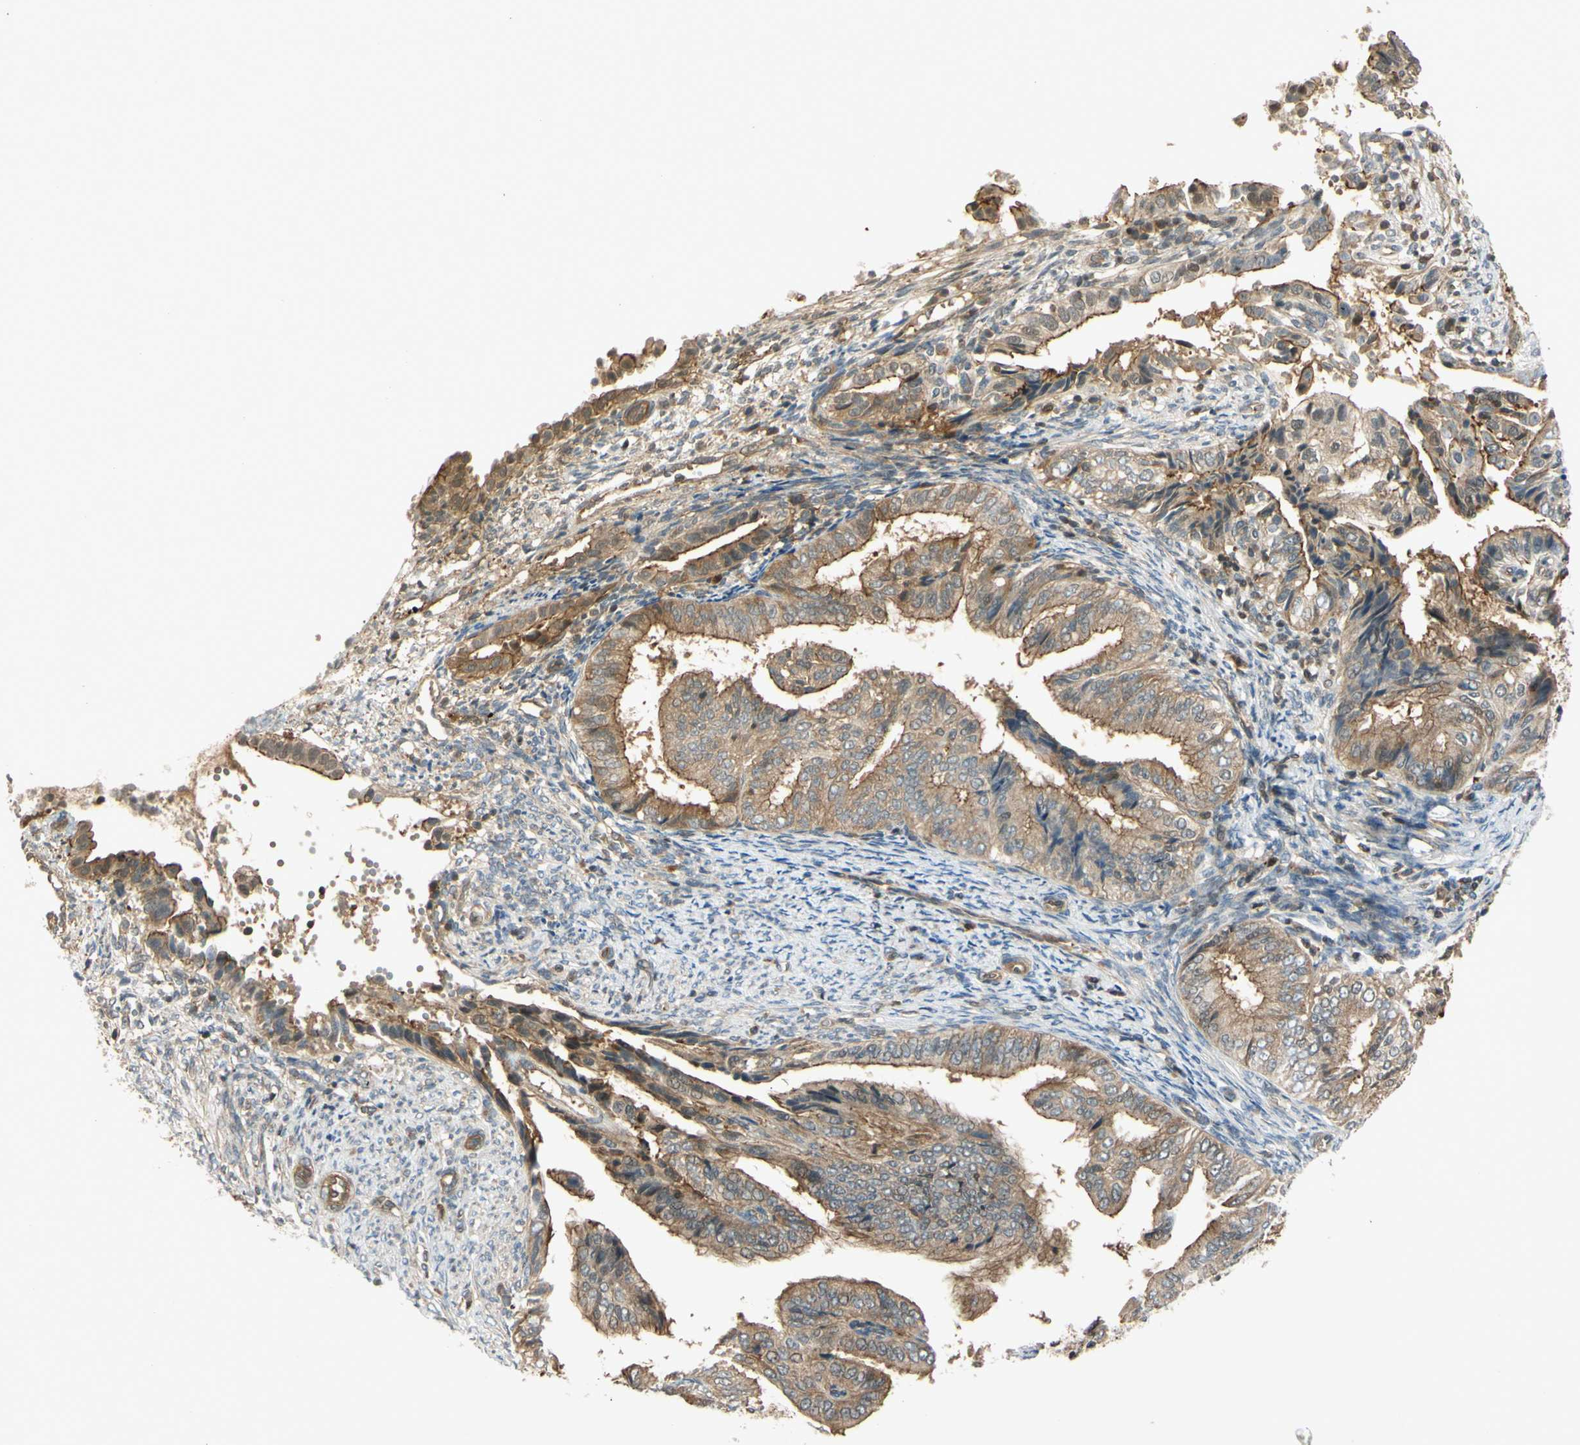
{"staining": {"intensity": "weak", "quantity": ">75%", "location": "cytoplasmic/membranous"}, "tissue": "endometrial cancer", "cell_type": "Tumor cells", "image_type": "cancer", "snomed": [{"axis": "morphology", "description": "Adenocarcinoma, NOS"}, {"axis": "topography", "description": "Endometrium"}], "caption": "Weak cytoplasmic/membranous protein expression is appreciated in about >75% of tumor cells in adenocarcinoma (endometrial).", "gene": "EPHA8", "patient": {"sex": "female", "age": 58}}